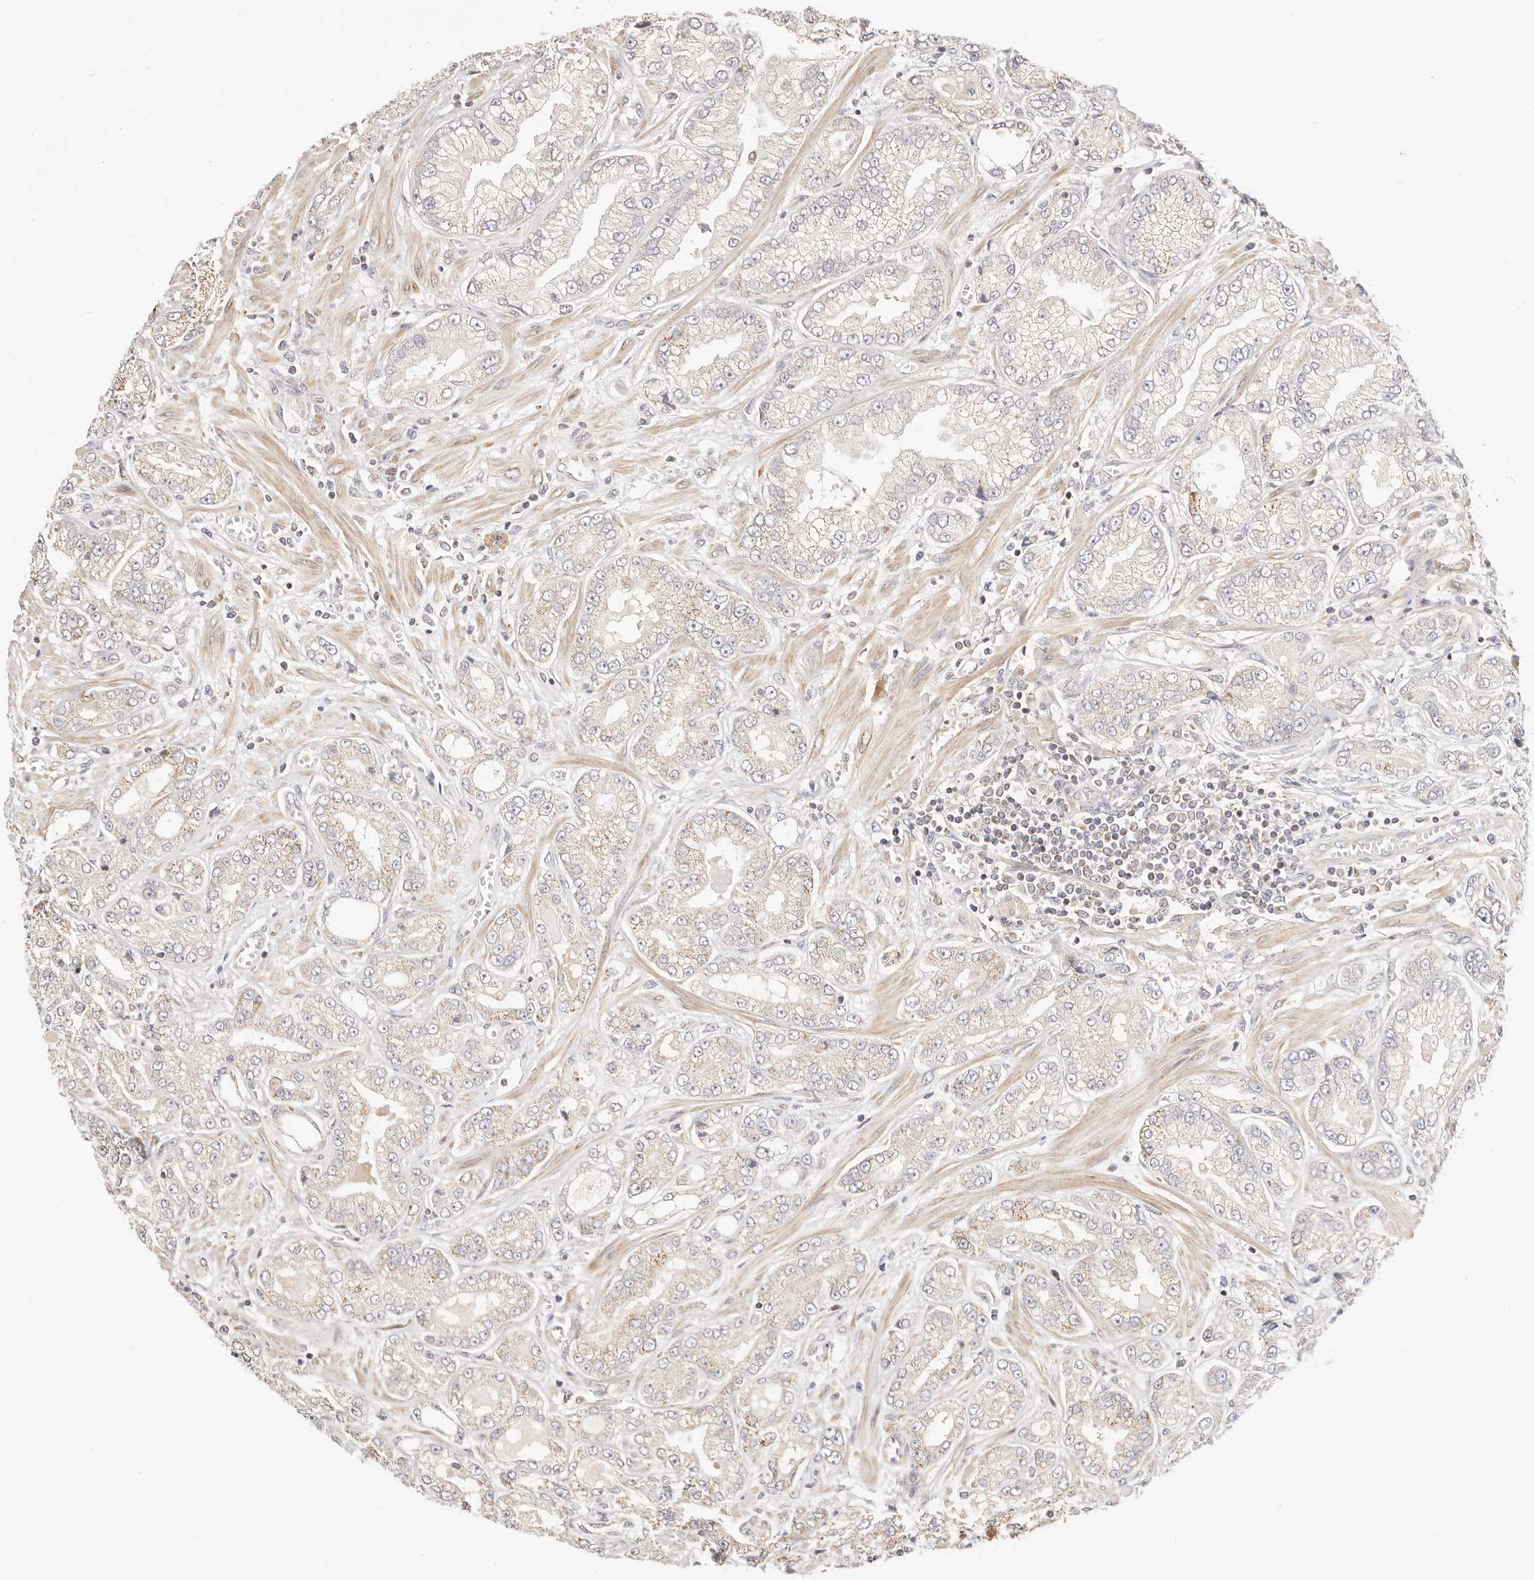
{"staining": {"intensity": "weak", "quantity": "25%-75%", "location": "cytoplasmic/membranous"}, "tissue": "prostate cancer", "cell_type": "Tumor cells", "image_type": "cancer", "snomed": [{"axis": "morphology", "description": "Adenocarcinoma, Low grade"}, {"axis": "topography", "description": "Prostate"}], "caption": "Tumor cells display low levels of weak cytoplasmic/membranous positivity in approximately 25%-75% of cells in human prostate adenocarcinoma (low-grade).", "gene": "KCMF1", "patient": {"sex": "male", "age": 62}}